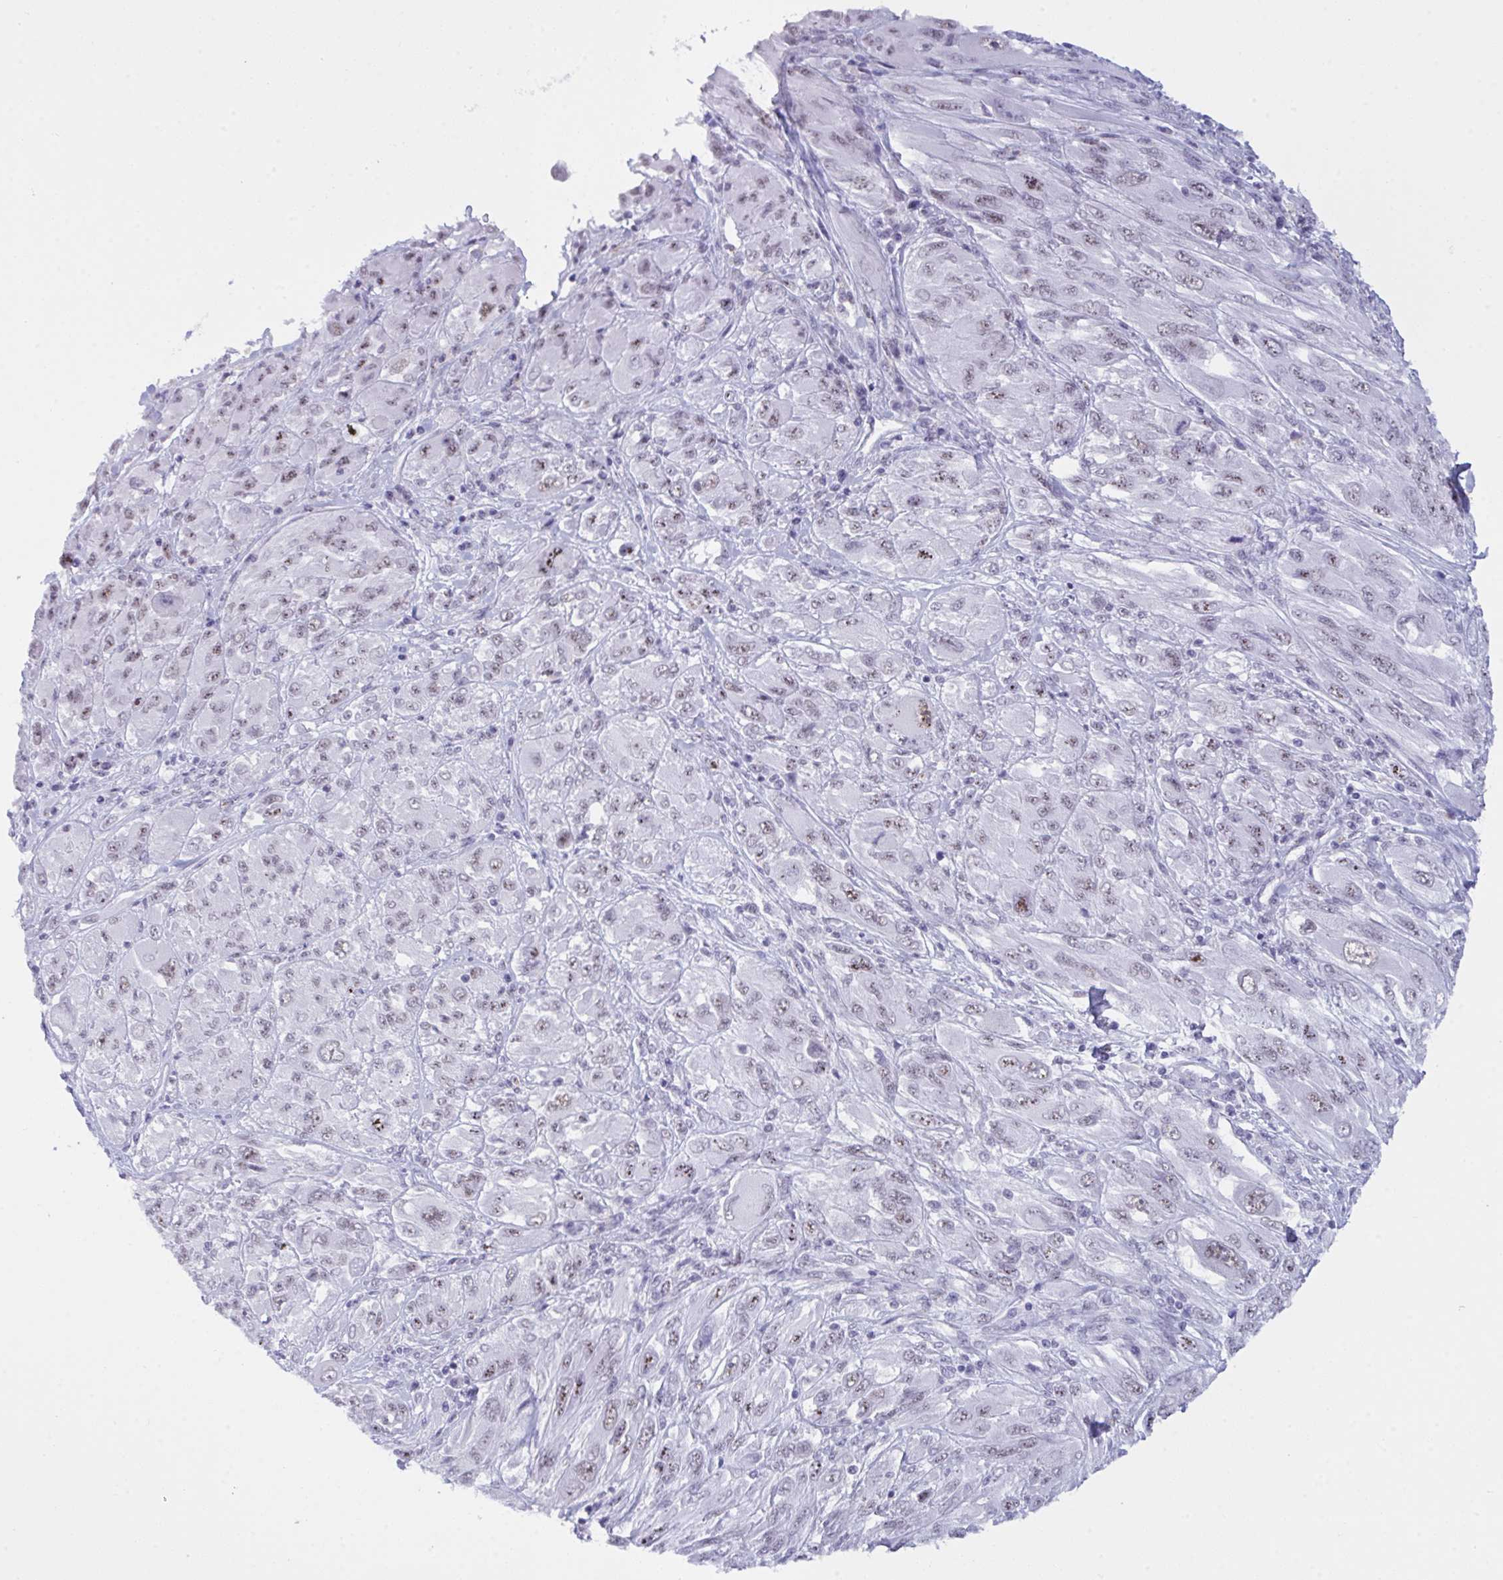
{"staining": {"intensity": "weak", "quantity": ">75%", "location": "nuclear"}, "tissue": "melanoma", "cell_type": "Tumor cells", "image_type": "cancer", "snomed": [{"axis": "morphology", "description": "Malignant melanoma, NOS"}, {"axis": "topography", "description": "Skin"}], "caption": "Protein expression analysis of human malignant melanoma reveals weak nuclear expression in approximately >75% of tumor cells. (brown staining indicates protein expression, while blue staining denotes nuclei).", "gene": "ELN", "patient": {"sex": "female", "age": 91}}